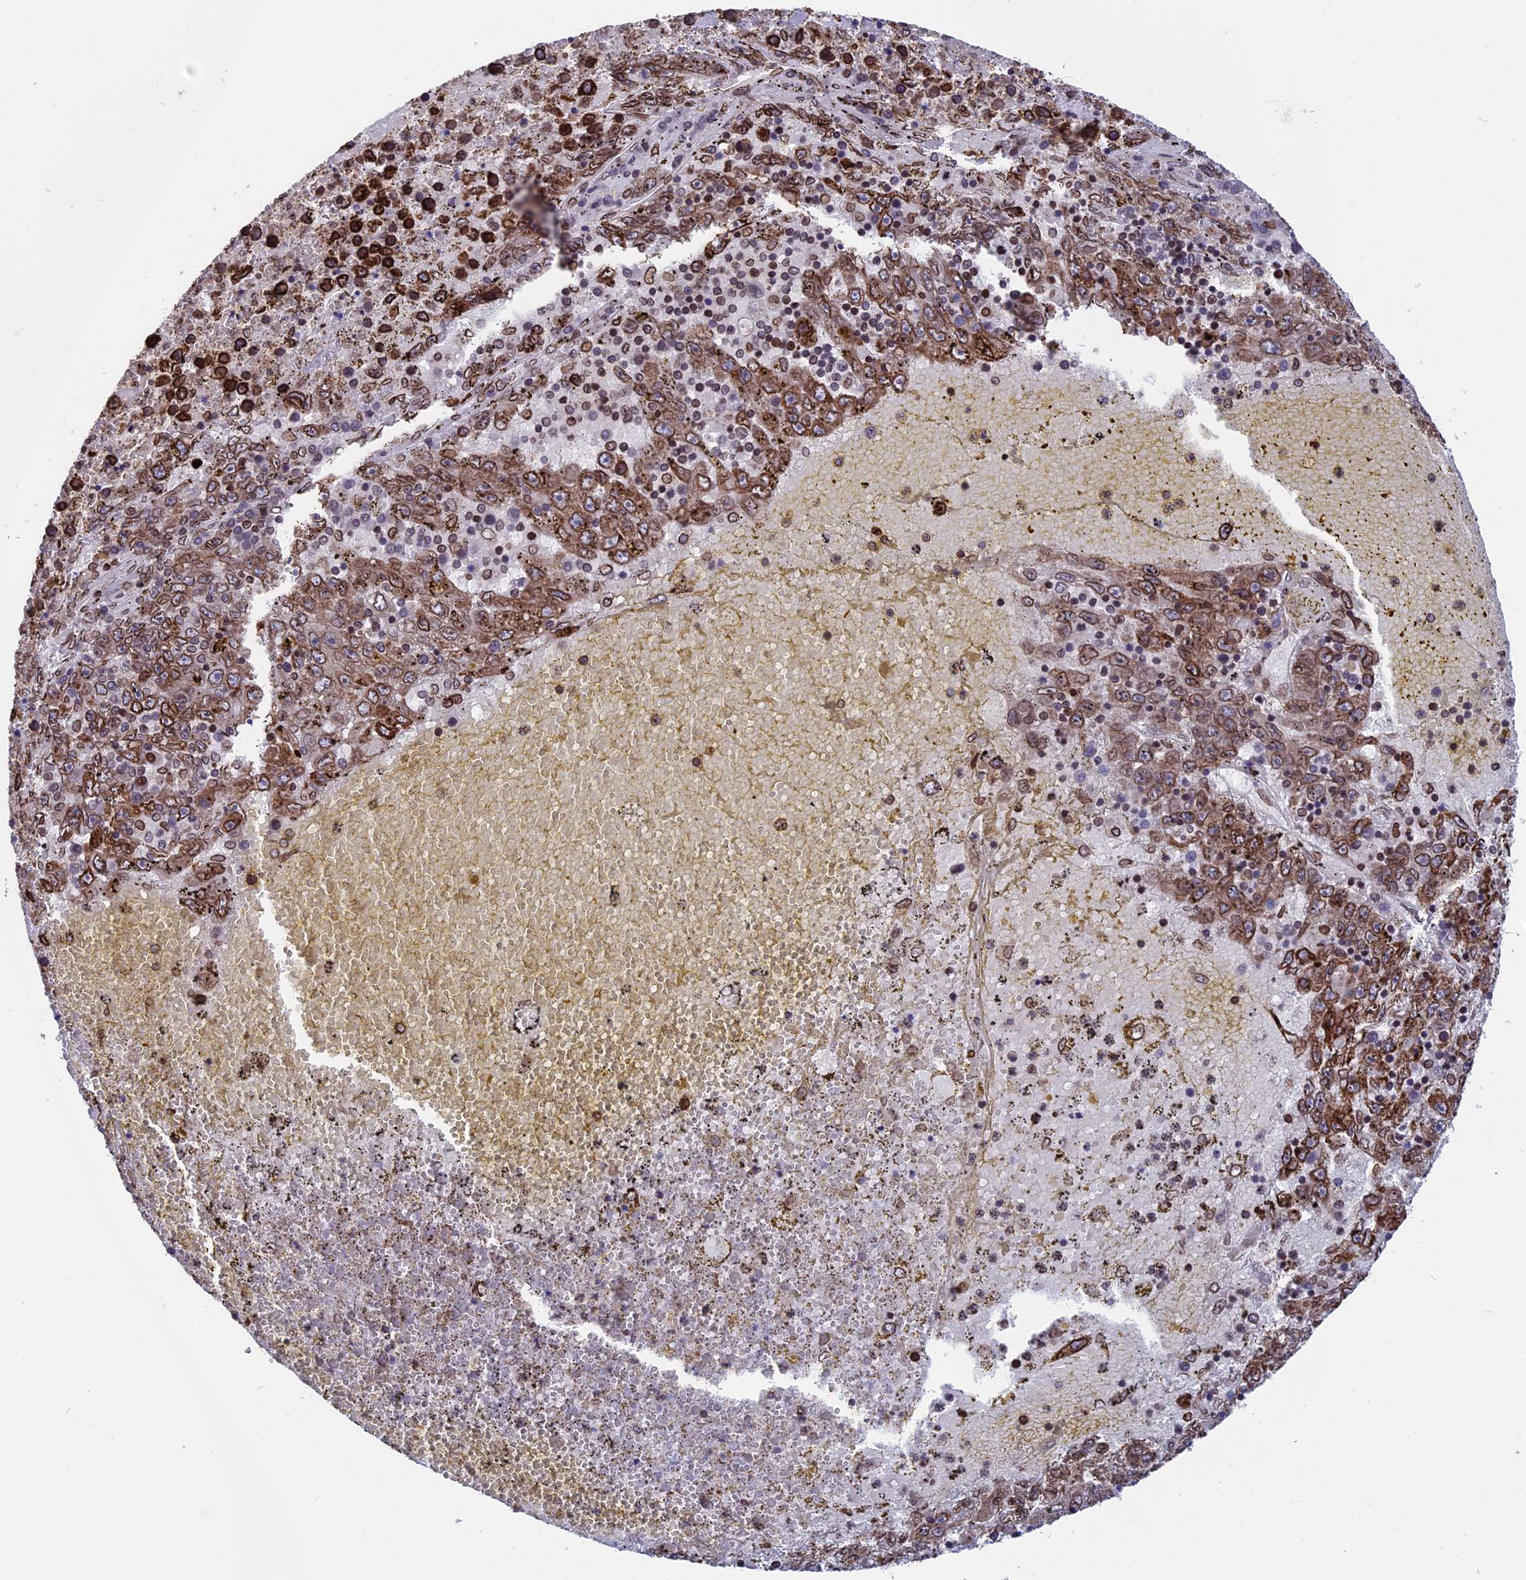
{"staining": {"intensity": "strong", "quantity": "25%-75%", "location": "cytoplasmic/membranous,nuclear"}, "tissue": "liver cancer", "cell_type": "Tumor cells", "image_type": "cancer", "snomed": [{"axis": "morphology", "description": "Carcinoma, Hepatocellular, NOS"}, {"axis": "topography", "description": "Liver"}], "caption": "IHC staining of liver cancer (hepatocellular carcinoma), which shows high levels of strong cytoplasmic/membranous and nuclear expression in about 25%-75% of tumor cells indicating strong cytoplasmic/membranous and nuclear protein staining. The staining was performed using DAB (3,3'-diaminobenzidine) (brown) for protein detection and nuclei were counterstained in hematoxylin (blue).", "gene": "PTCHD4", "patient": {"sex": "male", "age": 49}}